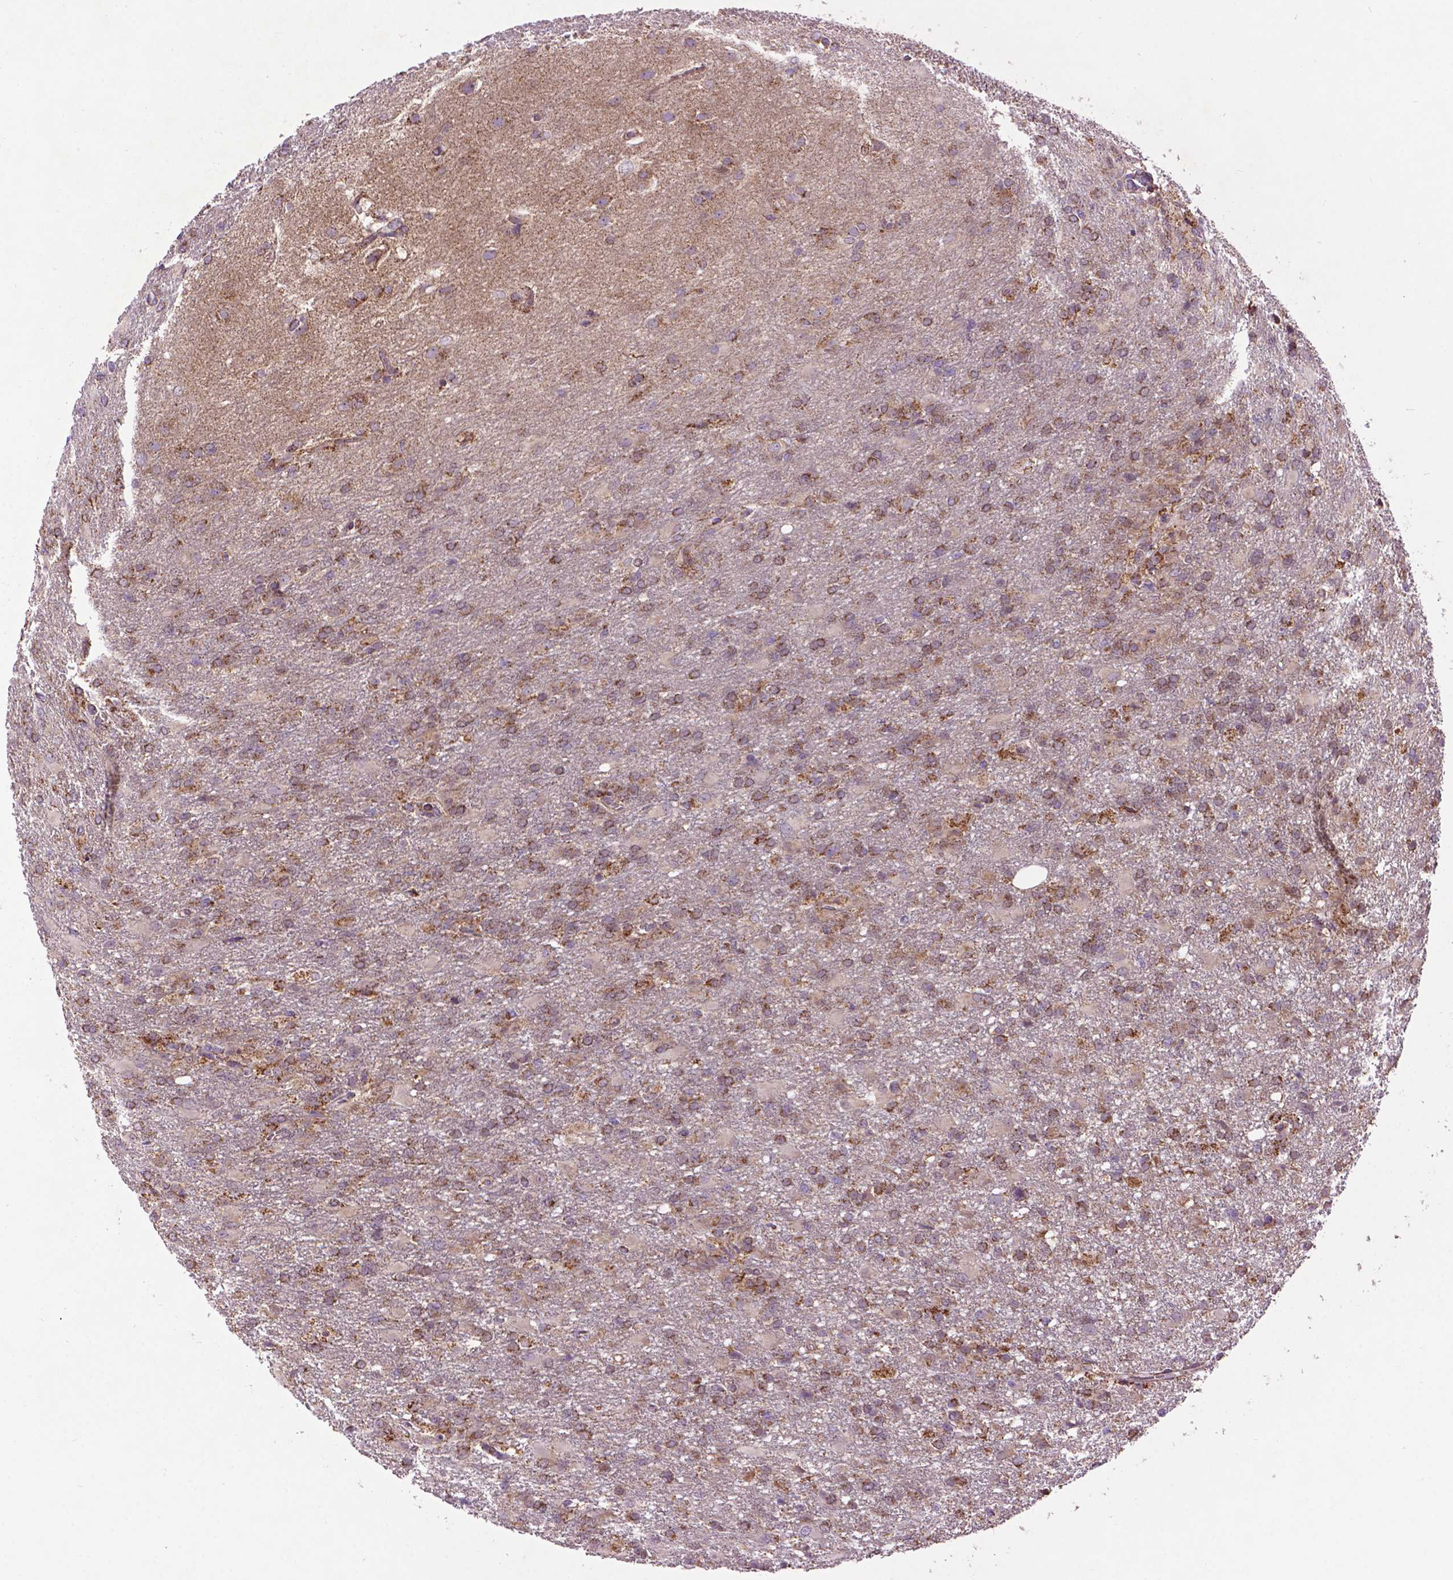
{"staining": {"intensity": "moderate", "quantity": "25%-75%", "location": "cytoplasmic/membranous"}, "tissue": "glioma", "cell_type": "Tumor cells", "image_type": "cancer", "snomed": [{"axis": "morphology", "description": "Glioma, malignant, High grade"}, {"axis": "topography", "description": "Brain"}], "caption": "A high-resolution micrograph shows immunohistochemistry staining of high-grade glioma (malignant), which exhibits moderate cytoplasmic/membranous expression in about 25%-75% of tumor cells.", "gene": "PYCR3", "patient": {"sex": "male", "age": 68}}